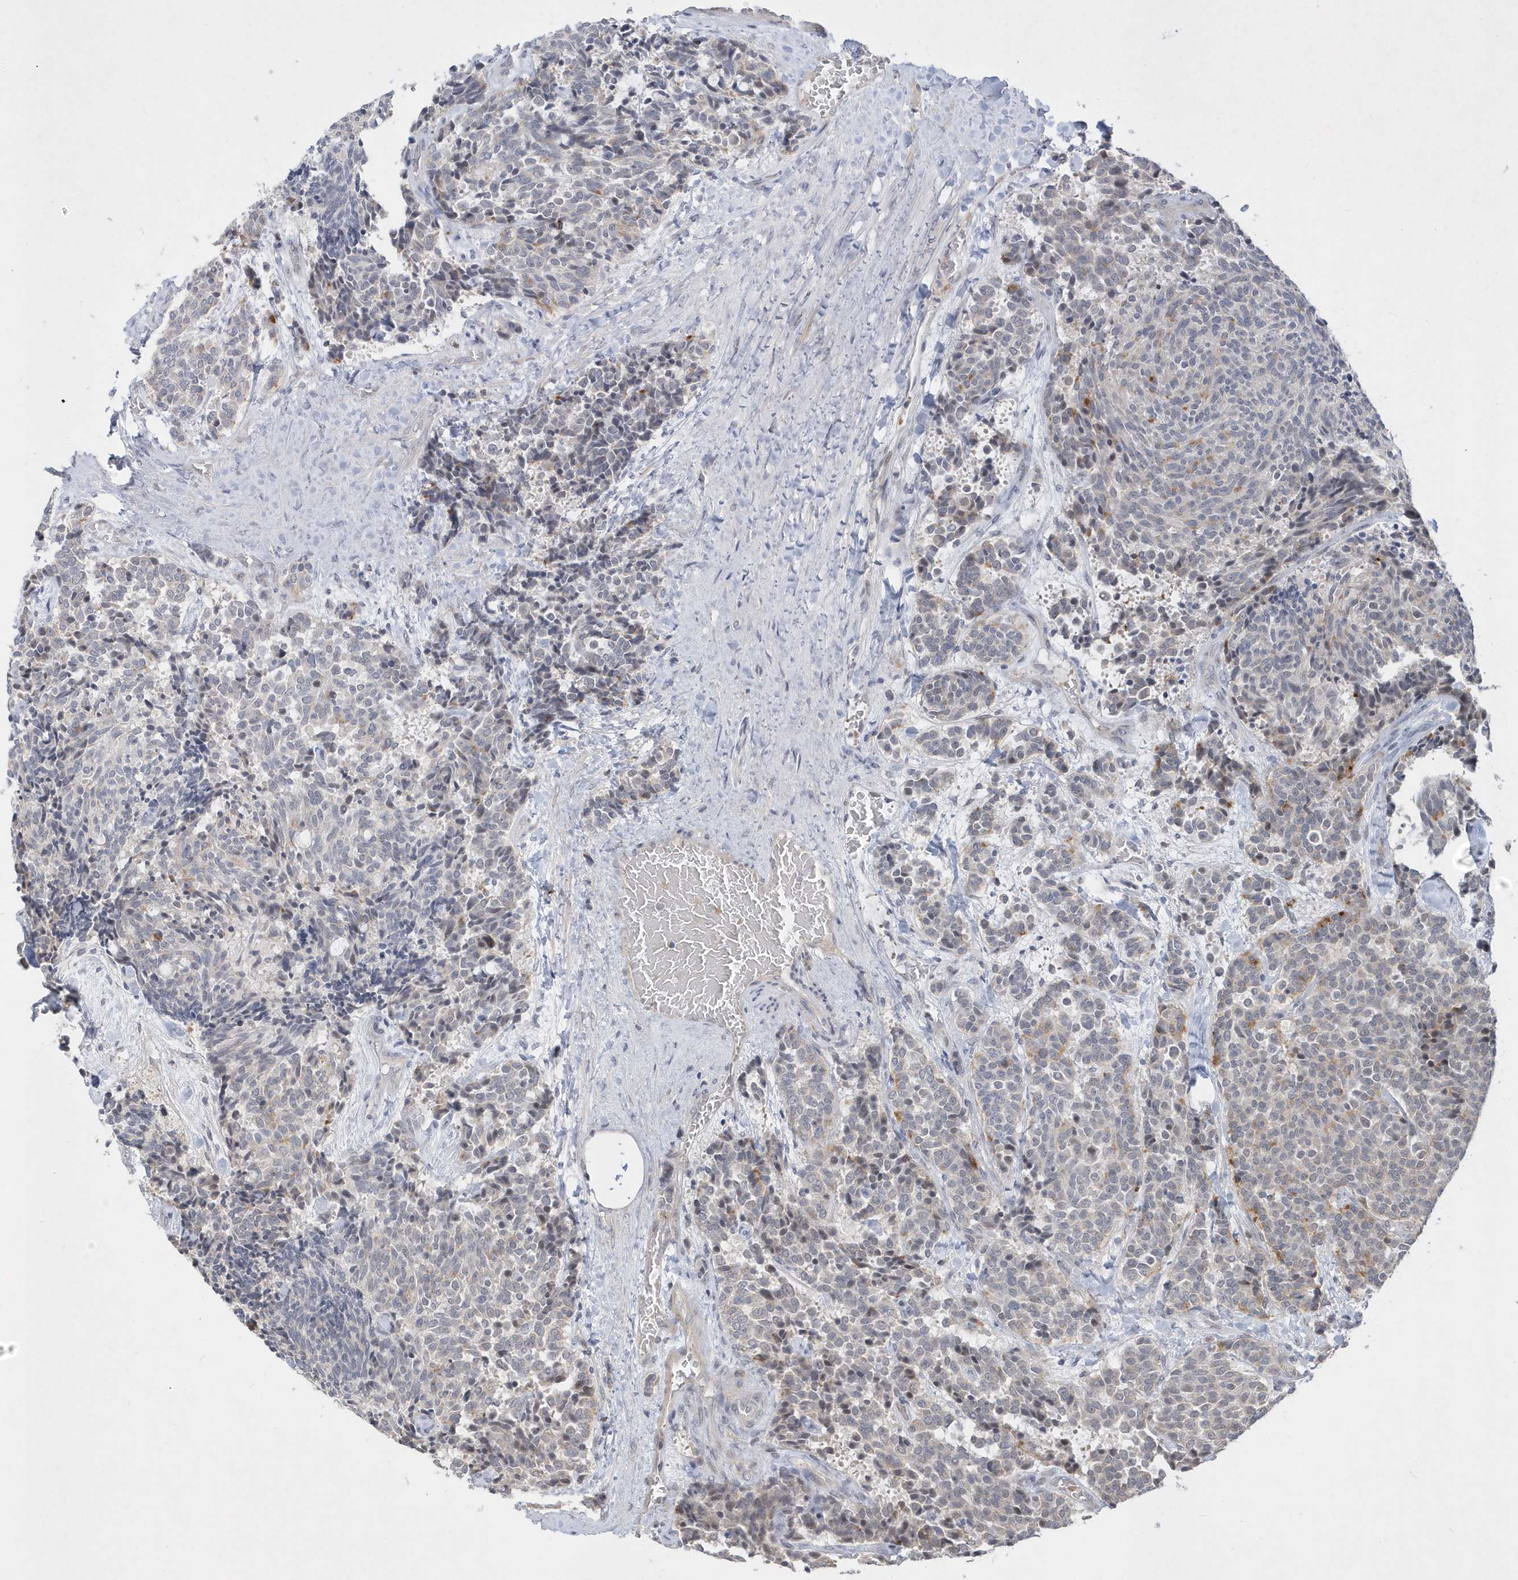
{"staining": {"intensity": "weak", "quantity": "<25%", "location": "cytoplasmic/membranous"}, "tissue": "carcinoid", "cell_type": "Tumor cells", "image_type": "cancer", "snomed": [{"axis": "morphology", "description": "Carcinoid, malignant, NOS"}, {"axis": "topography", "description": "Pancreas"}], "caption": "Tumor cells are negative for brown protein staining in malignant carcinoid.", "gene": "TSPEAR", "patient": {"sex": "female", "age": 54}}